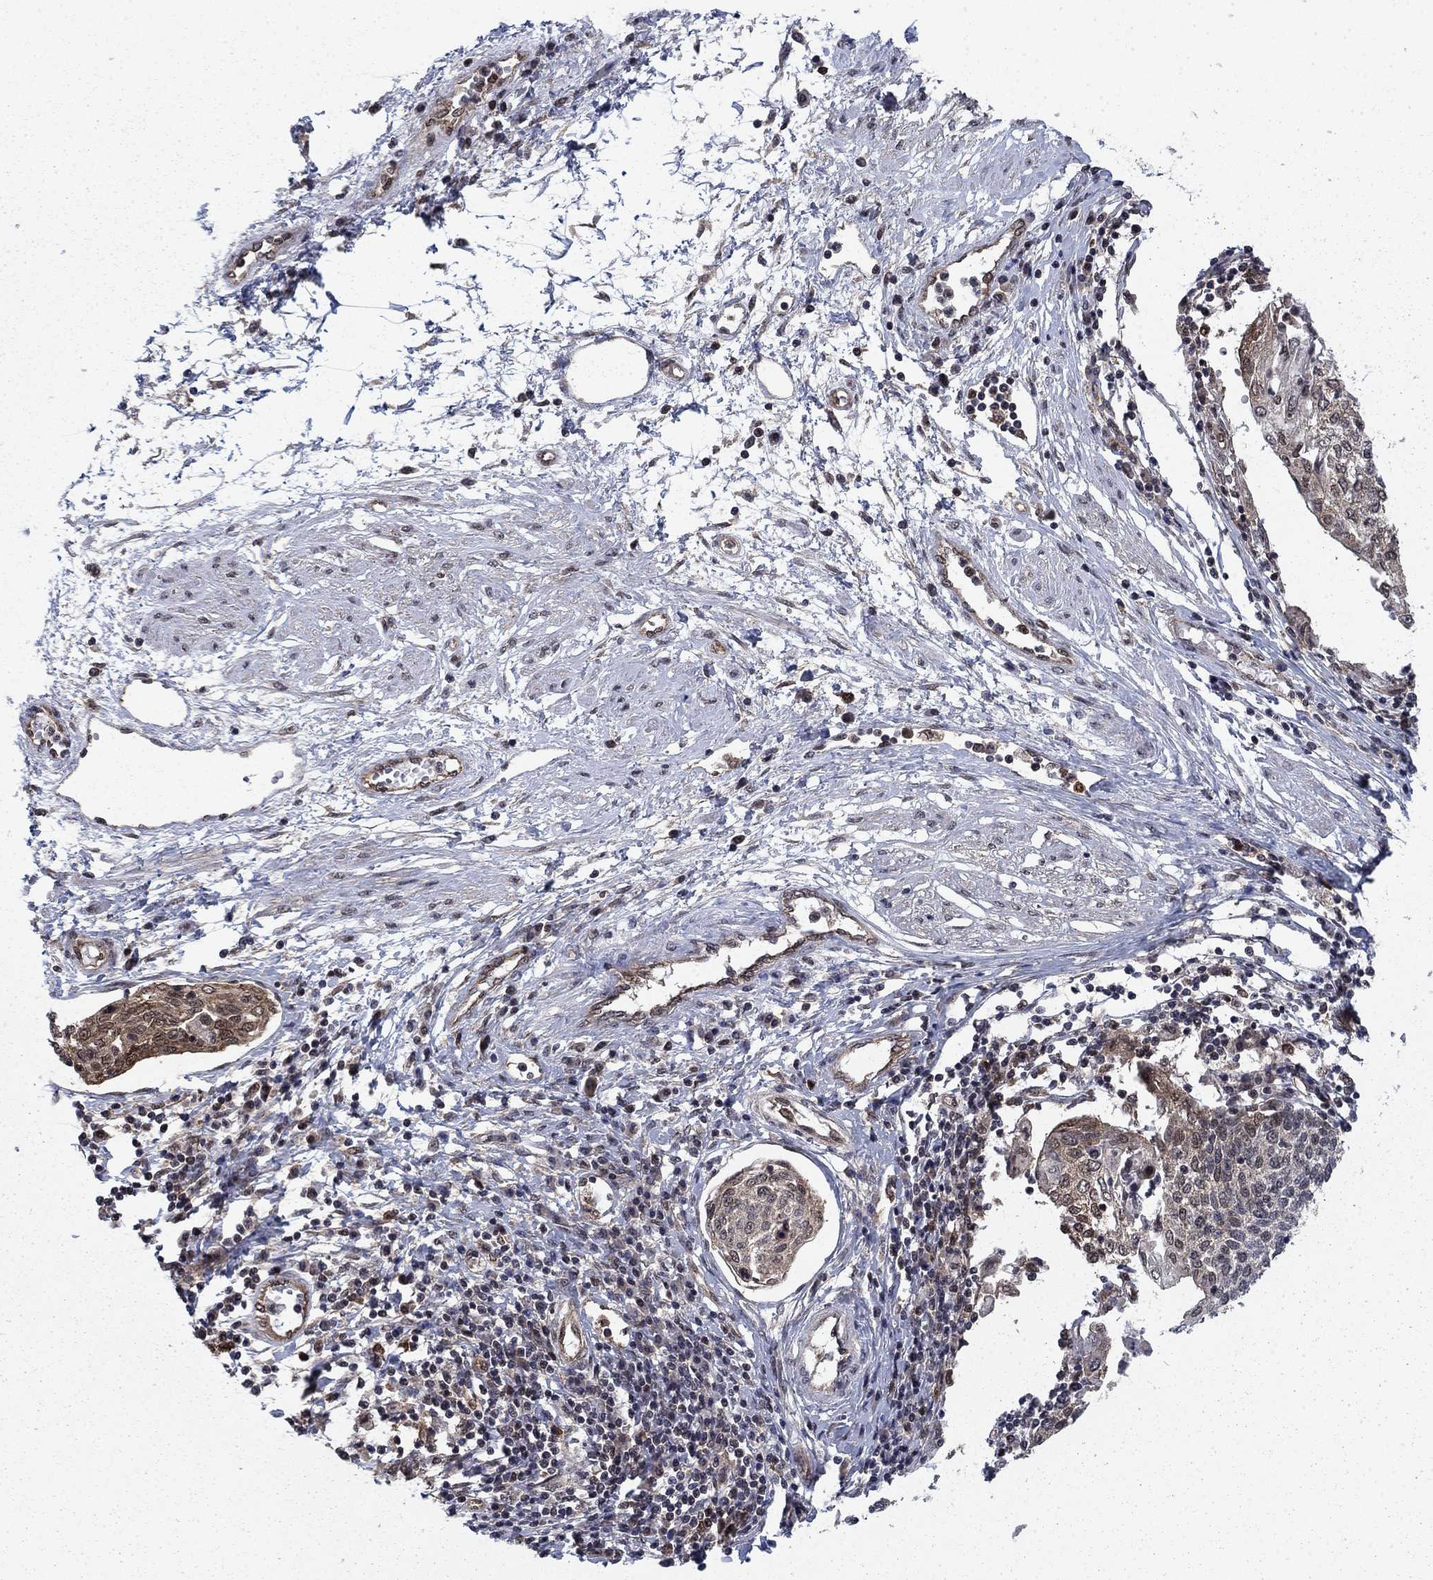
{"staining": {"intensity": "moderate", "quantity": "<25%", "location": "cytoplasmic/membranous"}, "tissue": "cervical cancer", "cell_type": "Tumor cells", "image_type": "cancer", "snomed": [{"axis": "morphology", "description": "Squamous cell carcinoma, NOS"}, {"axis": "topography", "description": "Cervix"}], "caption": "Cervical cancer (squamous cell carcinoma) was stained to show a protein in brown. There is low levels of moderate cytoplasmic/membranous positivity in about <25% of tumor cells.", "gene": "DNAJA1", "patient": {"sex": "female", "age": 34}}